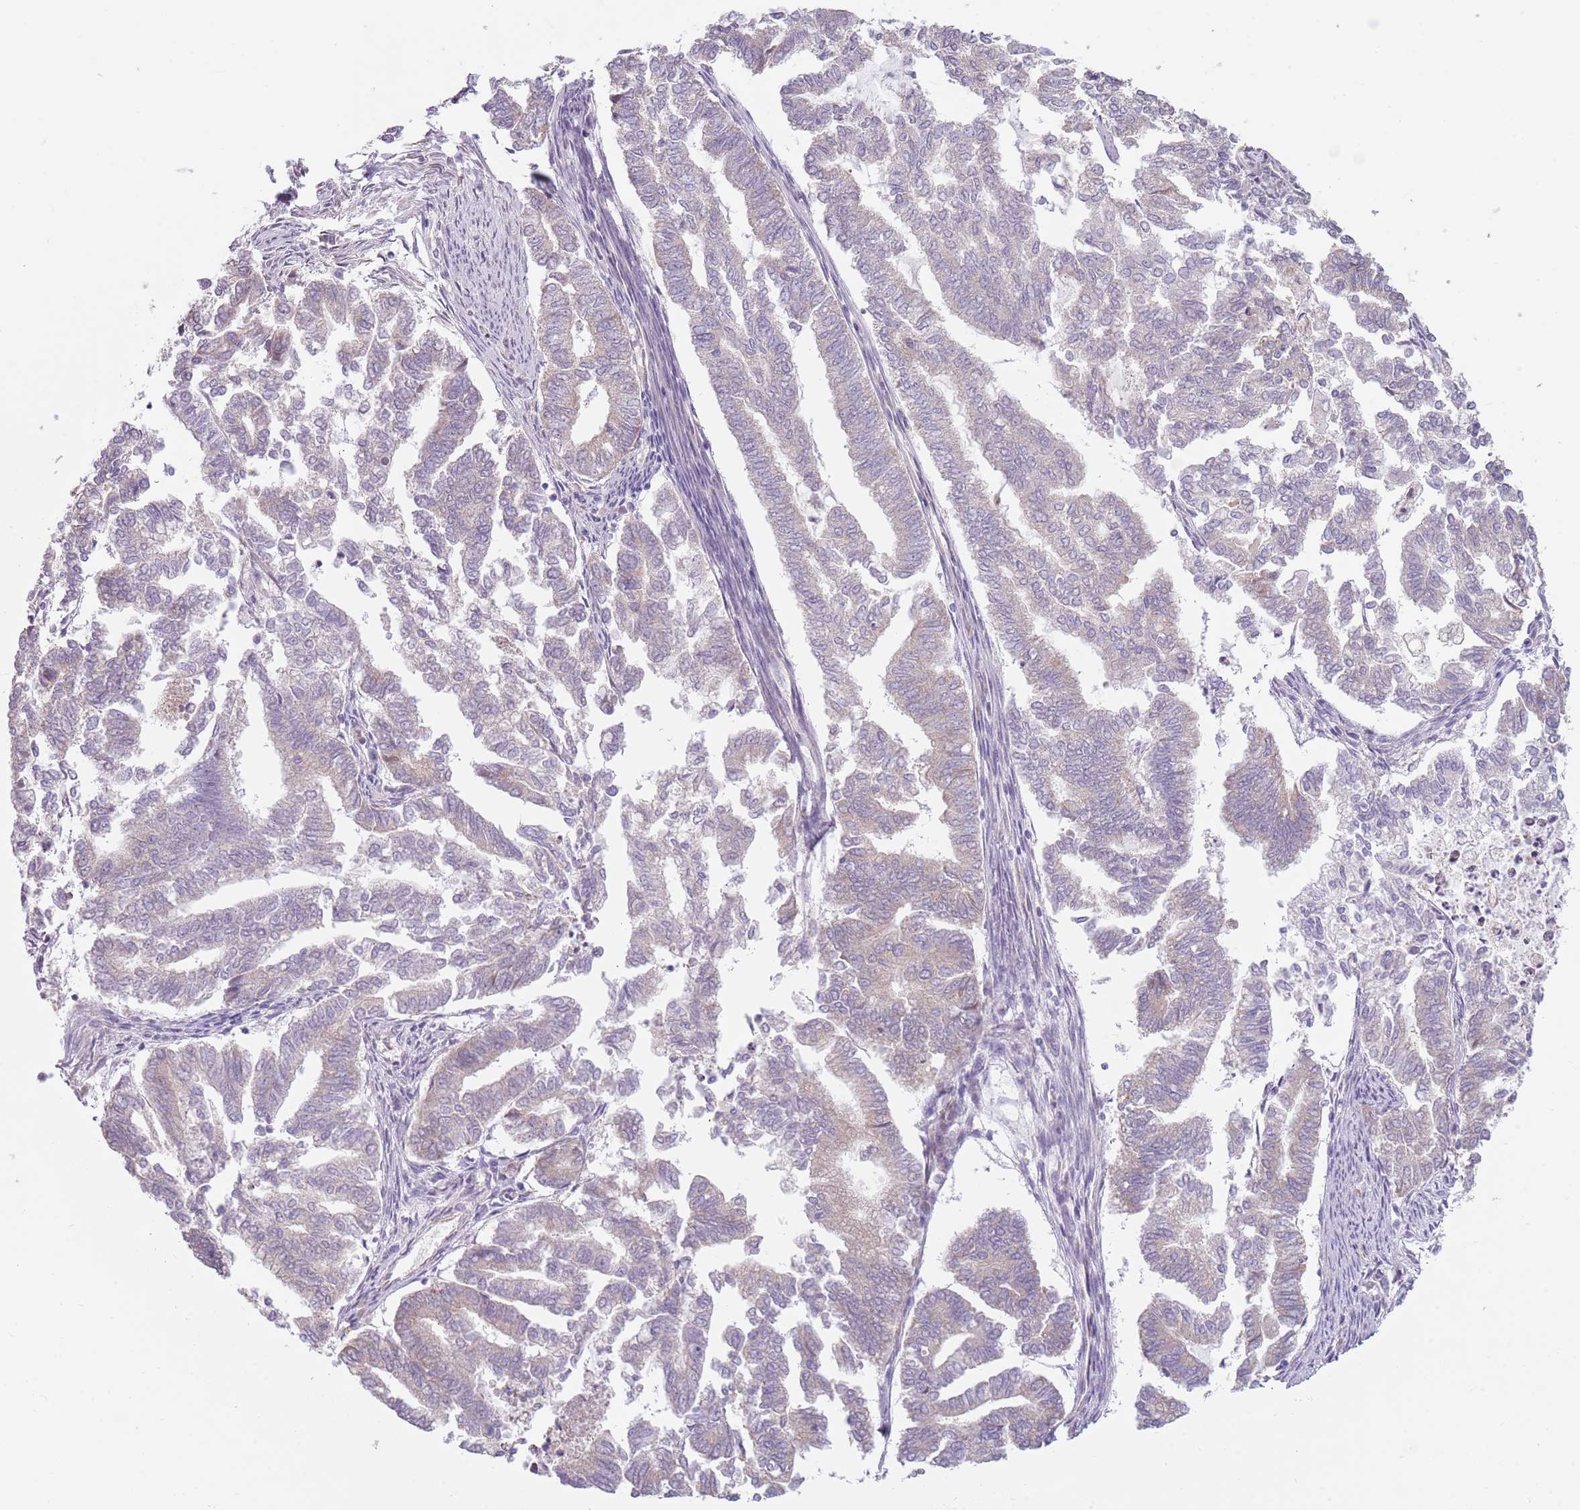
{"staining": {"intensity": "weak", "quantity": "<25%", "location": "cytoplasmic/membranous"}, "tissue": "endometrial cancer", "cell_type": "Tumor cells", "image_type": "cancer", "snomed": [{"axis": "morphology", "description": "Adenocarcinoma, NOS"}, {"axis": "topography", "description": "Endometrium"}], "caption": "Immunohistochemistry image of neoplastic tissue: adenocarcinoma (endometrial) stained with DAB shows no significant protein positivity in tumor cells.", "gene": "HSPA14", "patient": {"sex": "female", "age": 79}}